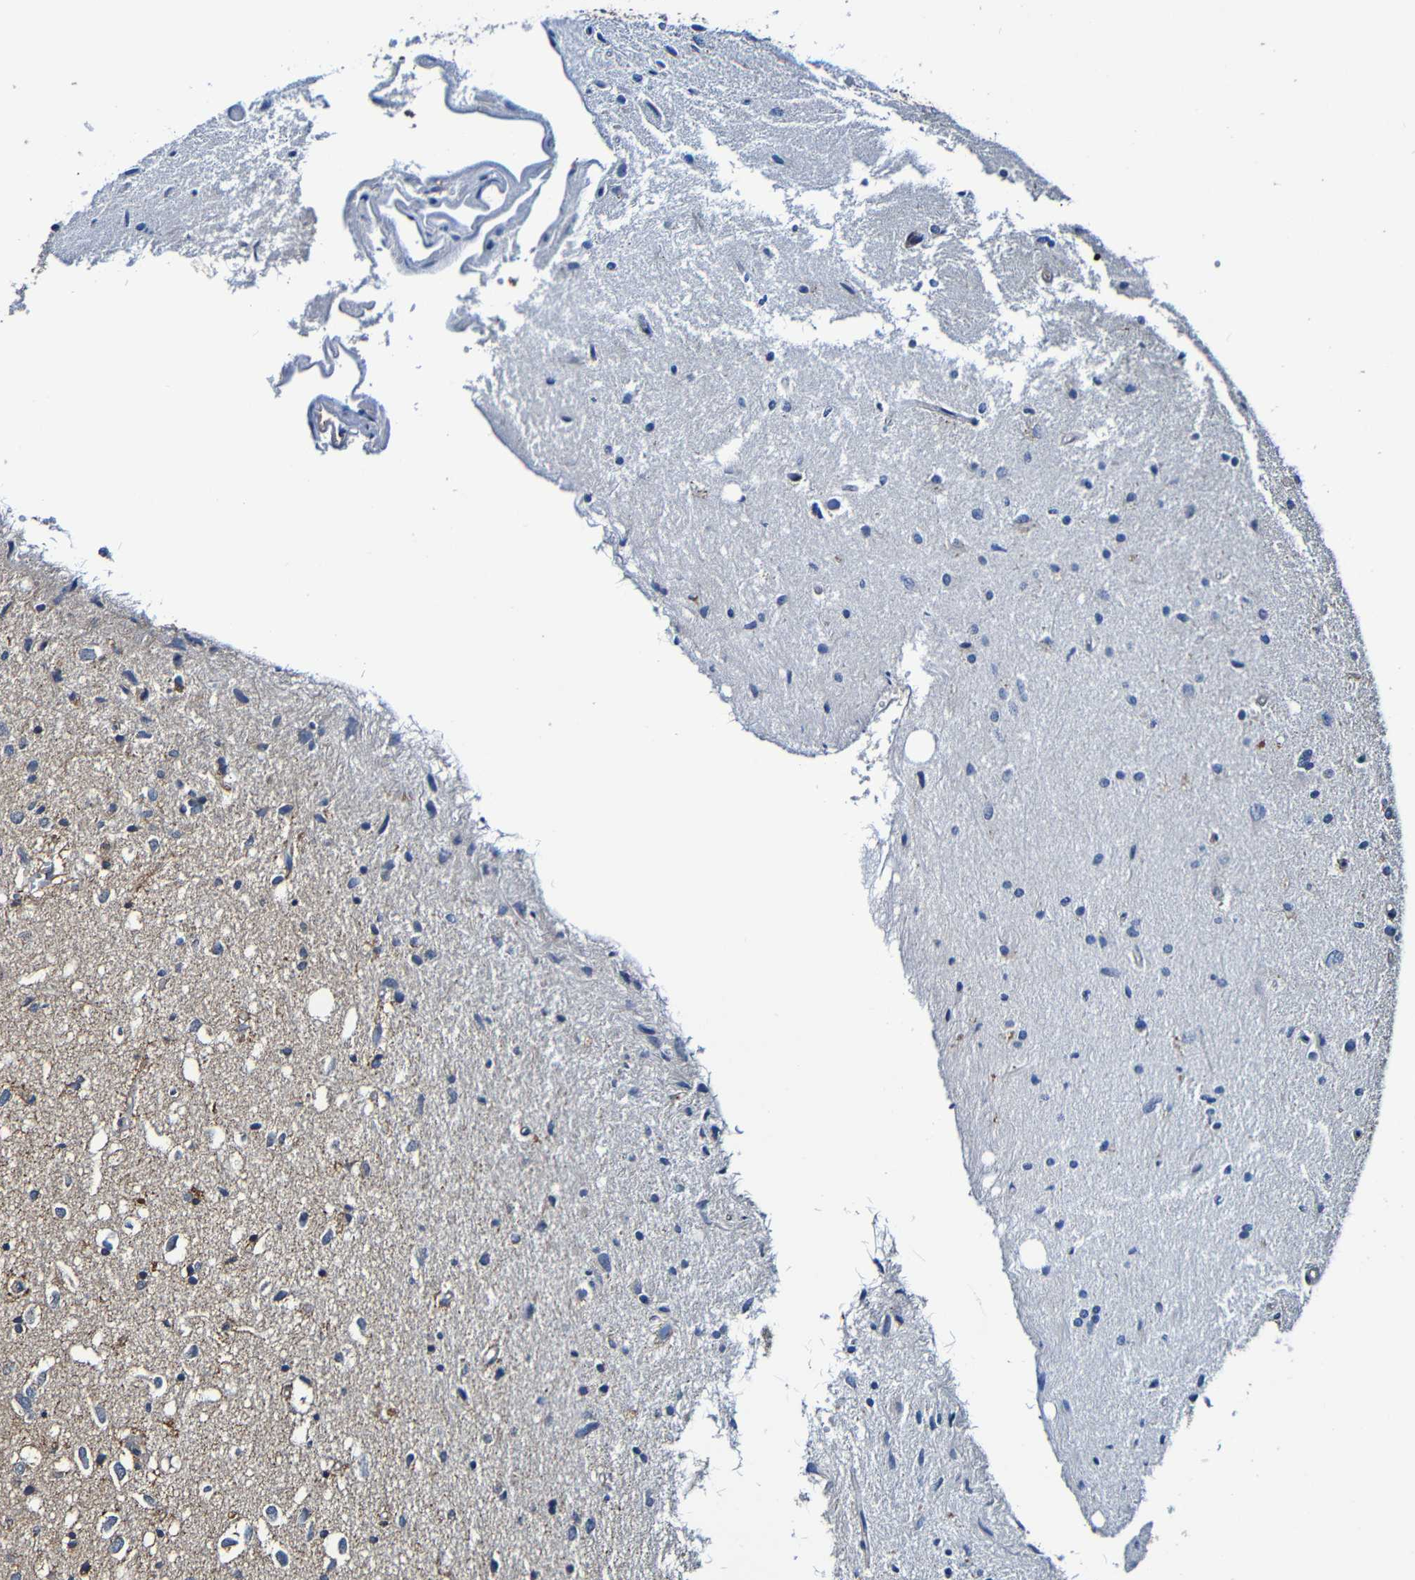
{"staining": {"intensity": "moderate", "quantity": "25%-75%", "location": "cytoplasmic/membranous"}, "tissue": "glioma", "cell_type": "Tumor cells", "image_type": "cancer", "snomed": [{"axis": "morphology", "description": "Glioma, malignant, Low grade"}, {"axis": "topography", "description": "Brain"}], "caption": "Immunohistochemical staining of human low-grade glioma (malignant) shows medium levels of moderate cytoplasmic/membranous protein positivity in about 25%-75% of tumor cells.", "gene": "ADAM15", "patient": {"sex": "male", "age": 77}}